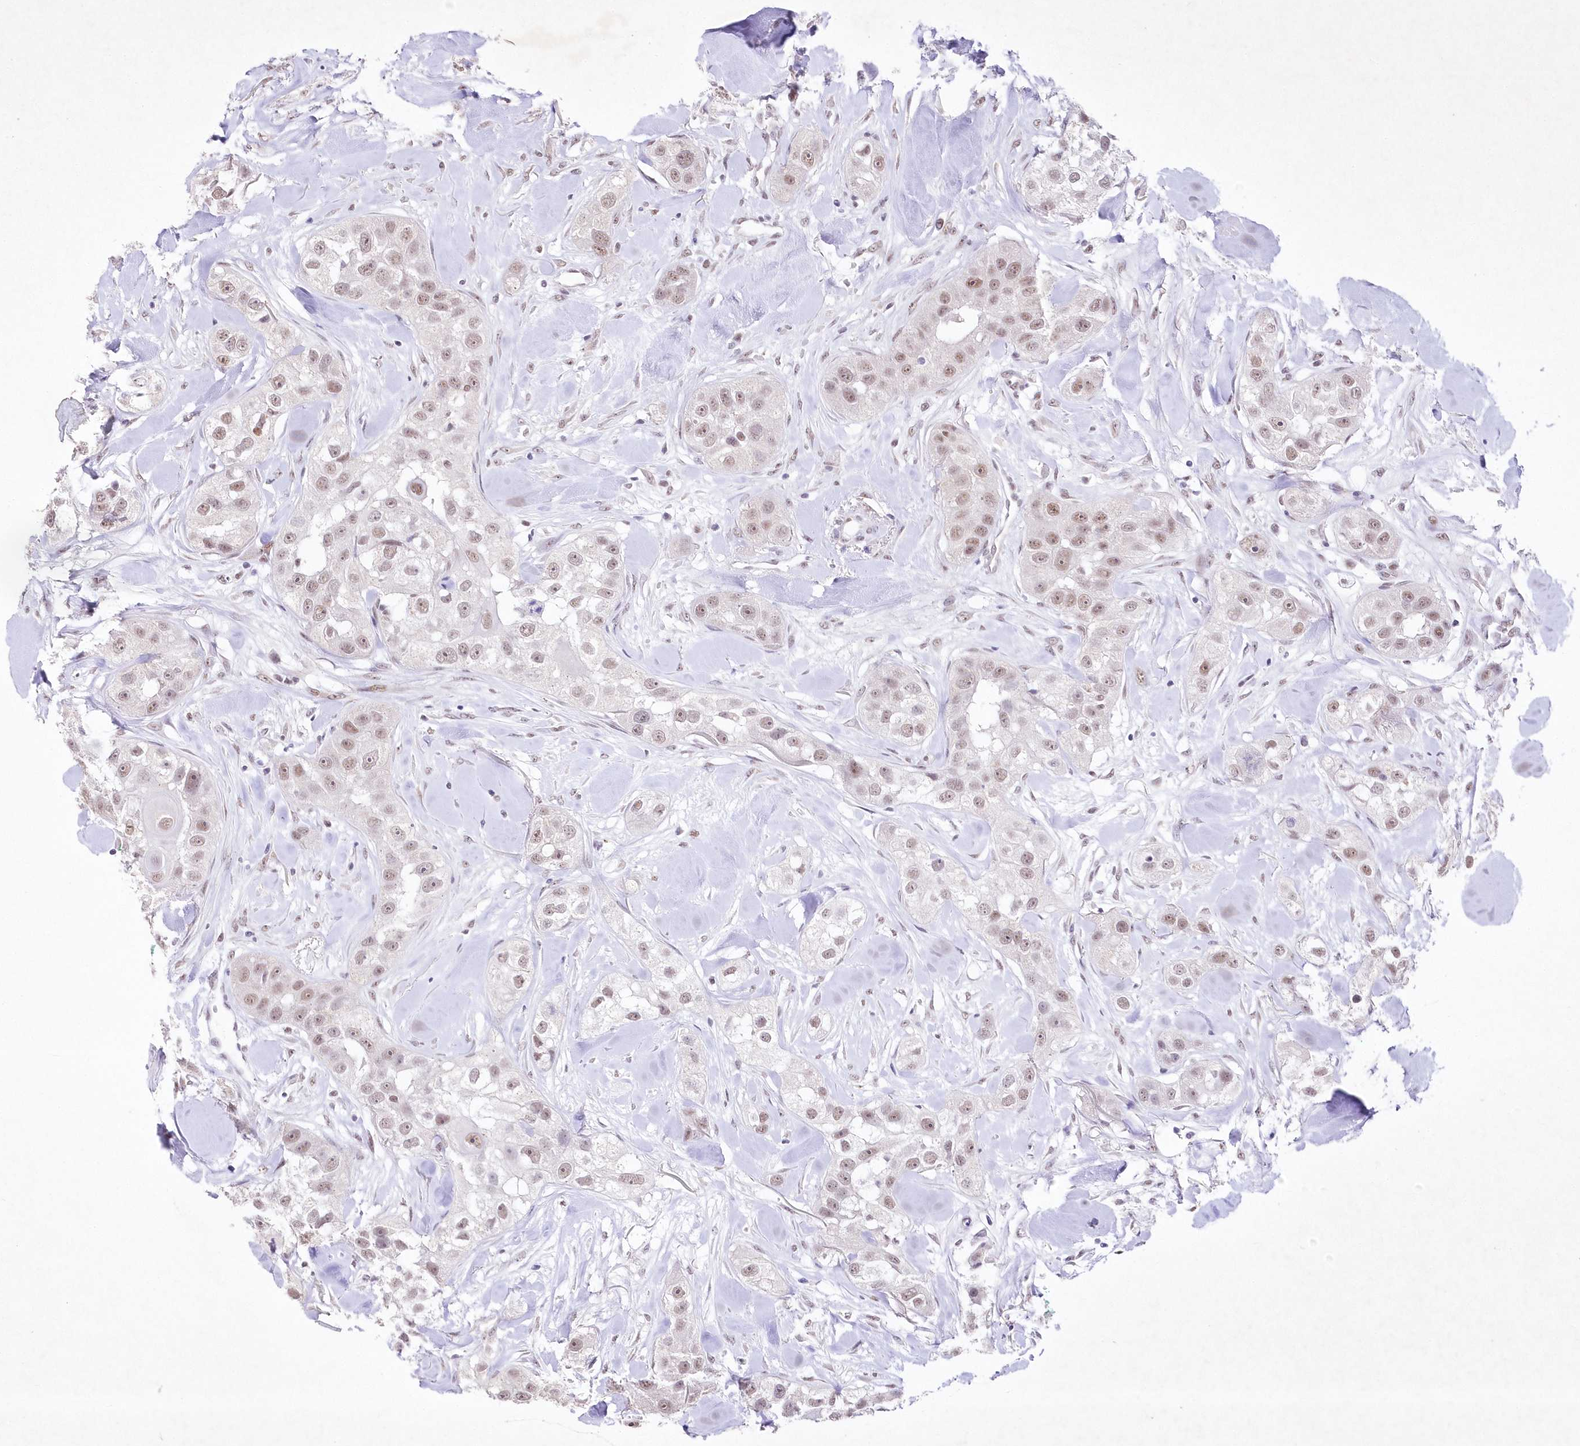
{"staining": {"intensity": "weak", "quantity": ">75%", "location": "nuclear"}, "tissue": "head and neck cancer", "cell_type": "Tumor cells", "image_type": "cancer", "snomed": [{"axis": "morphology", "description": "Normal tissue, NOS"}, {"axis": "morphology", "description": "Squamous cell carcinoma, NOS"}, {"axis": "topography", "description": "Skeletal muscle"}, {"axis": "topography", "description": "Head-Neck"}], "caption": "A high-resolution image shows IHC staining of head and neck cancer, which exhibits weak nuclear staining in approximately >75% of tumor cells.", "gene": "RBM27", "patient": {"sex": "male", "age": 51}}